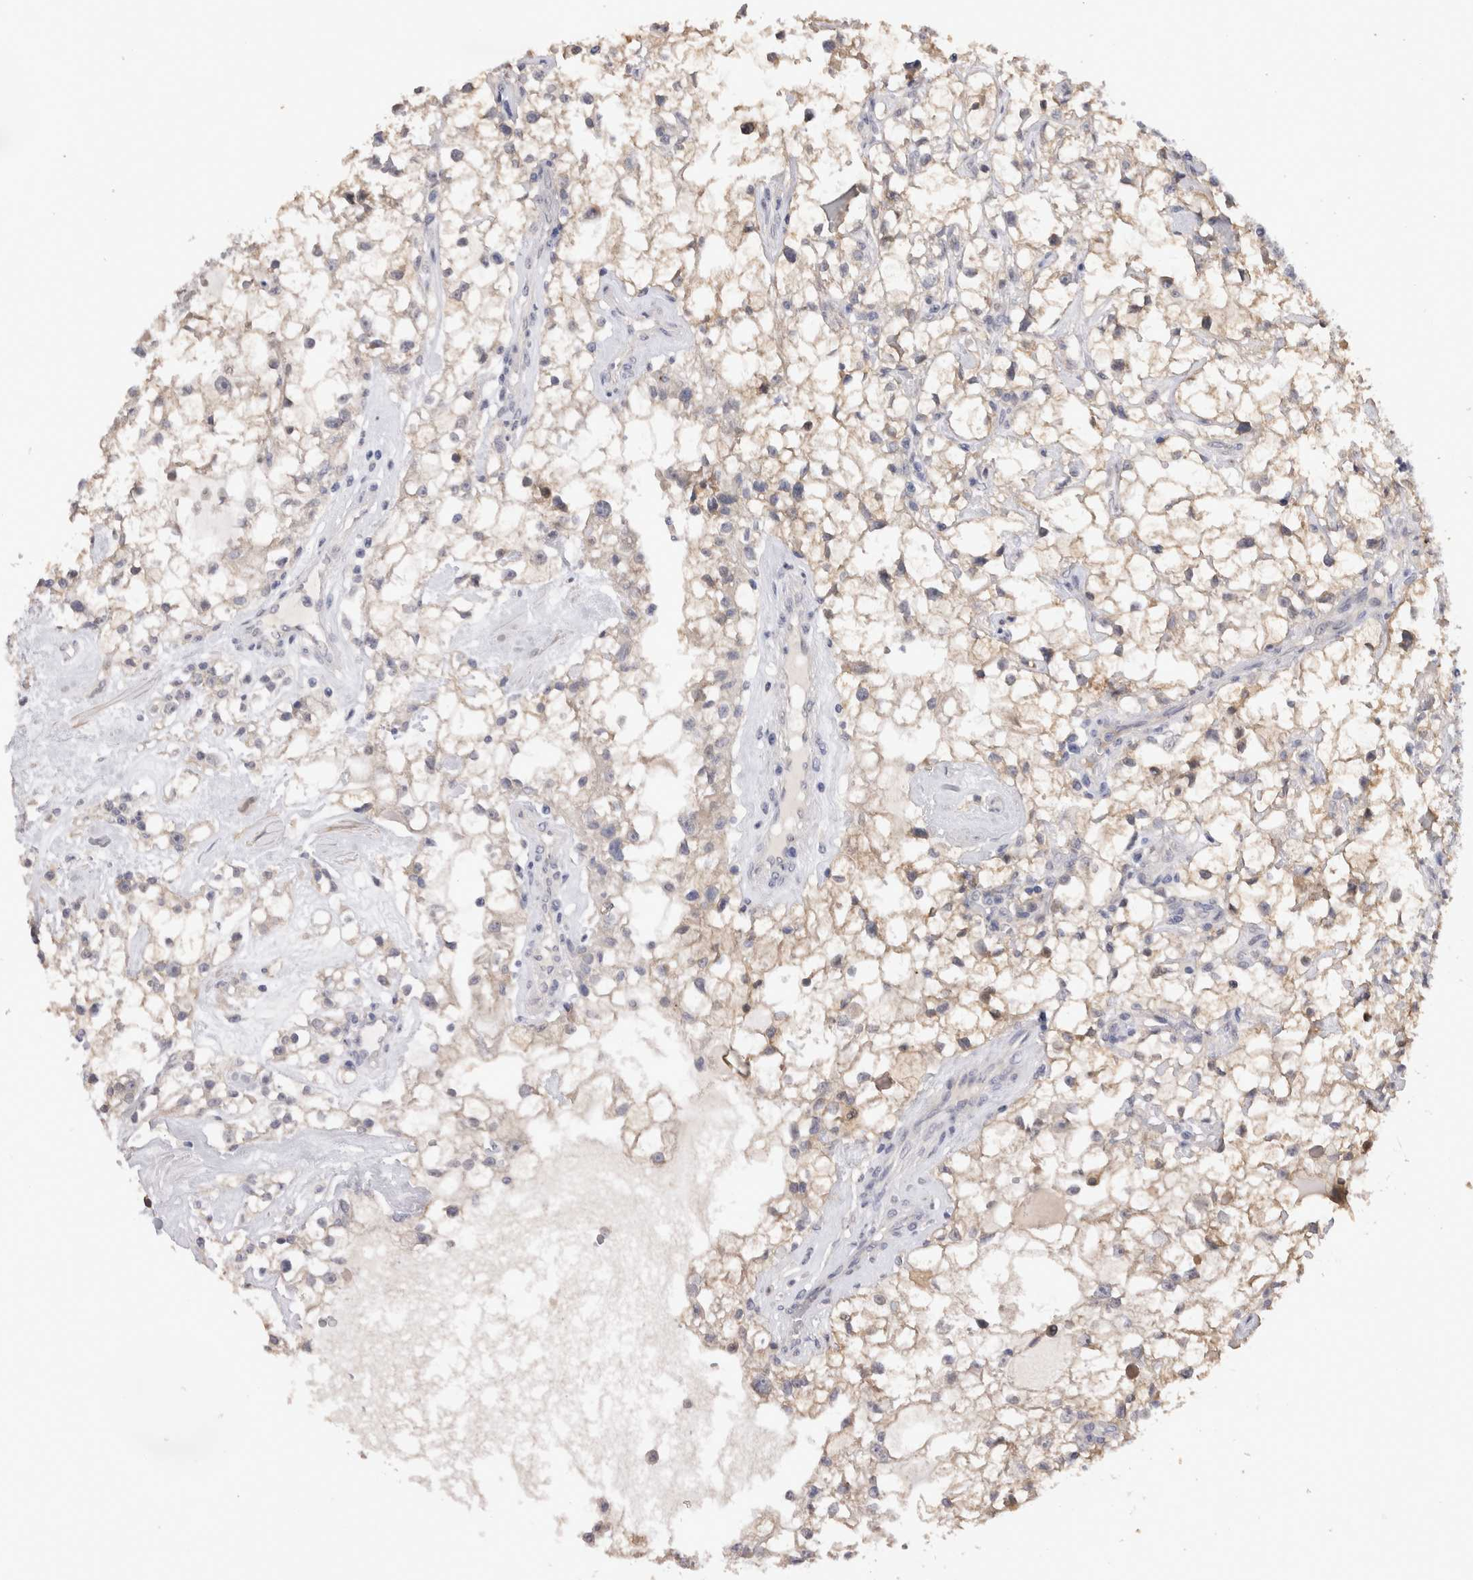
{"staining": {"intensity": "weak", "quantity": "25%-75%", "location": "cytoplasmic/membranous"}, "tissue": "renal cancer", "cell_type": "Tumor cells", "image_type": "cancer", "snomed": [{"axis": "morphology", "description": "Adenocarcinoma, NOS"}, {"axis": "topography", "description": "Kidney"}], "caption": "Approximately 25%-75% of tumor cells in adenocarcinoma (renal) show weak cytoplasmic/membranous protein positivity as visualized by brown immunohistochemical staining.", "gene": "CRYBG1", "patient": {"sex": "female", "age": 60}}